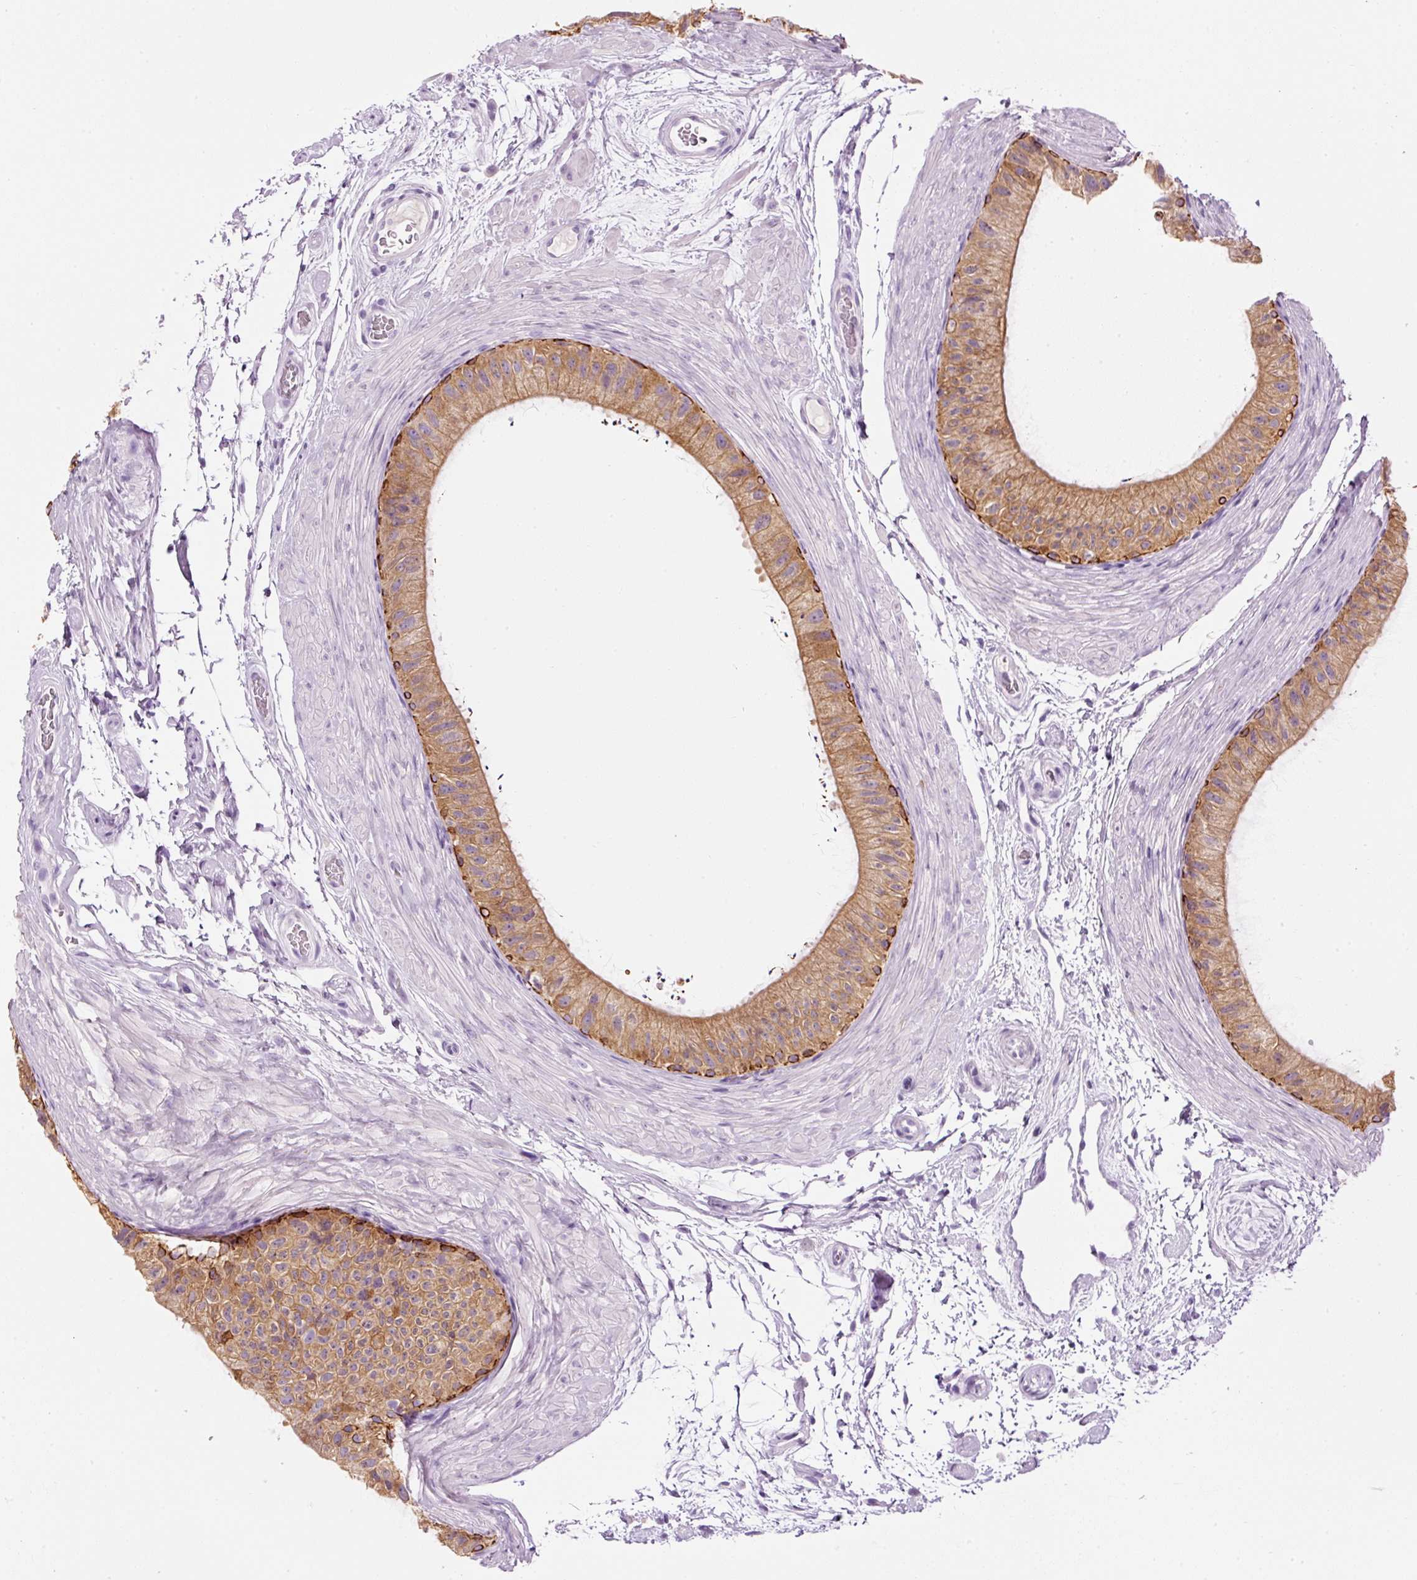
{"staining": {"intensity": "strong", "quantity": "25%-75%", "location": "cytoplasmic/membranous"}, "tissue": "epididymis", "cell_type": "Glandular cells", "image_type": "normal", "snomed": [{"axis": "morphology", "description": "Normal tissue, NOS"}, {"axis": "topography", "description": "Epididymis"}], "caption": "DAB (3,3'-diaminobenzidine) immunohistochemical staining of benign human epididymis demonstrates strong cytoplasmic/membranous protein positivity in approximately 25%-75% of glandular cells.", "gene": "CARD16", "patient": {"sex": "male", "age": 55}}